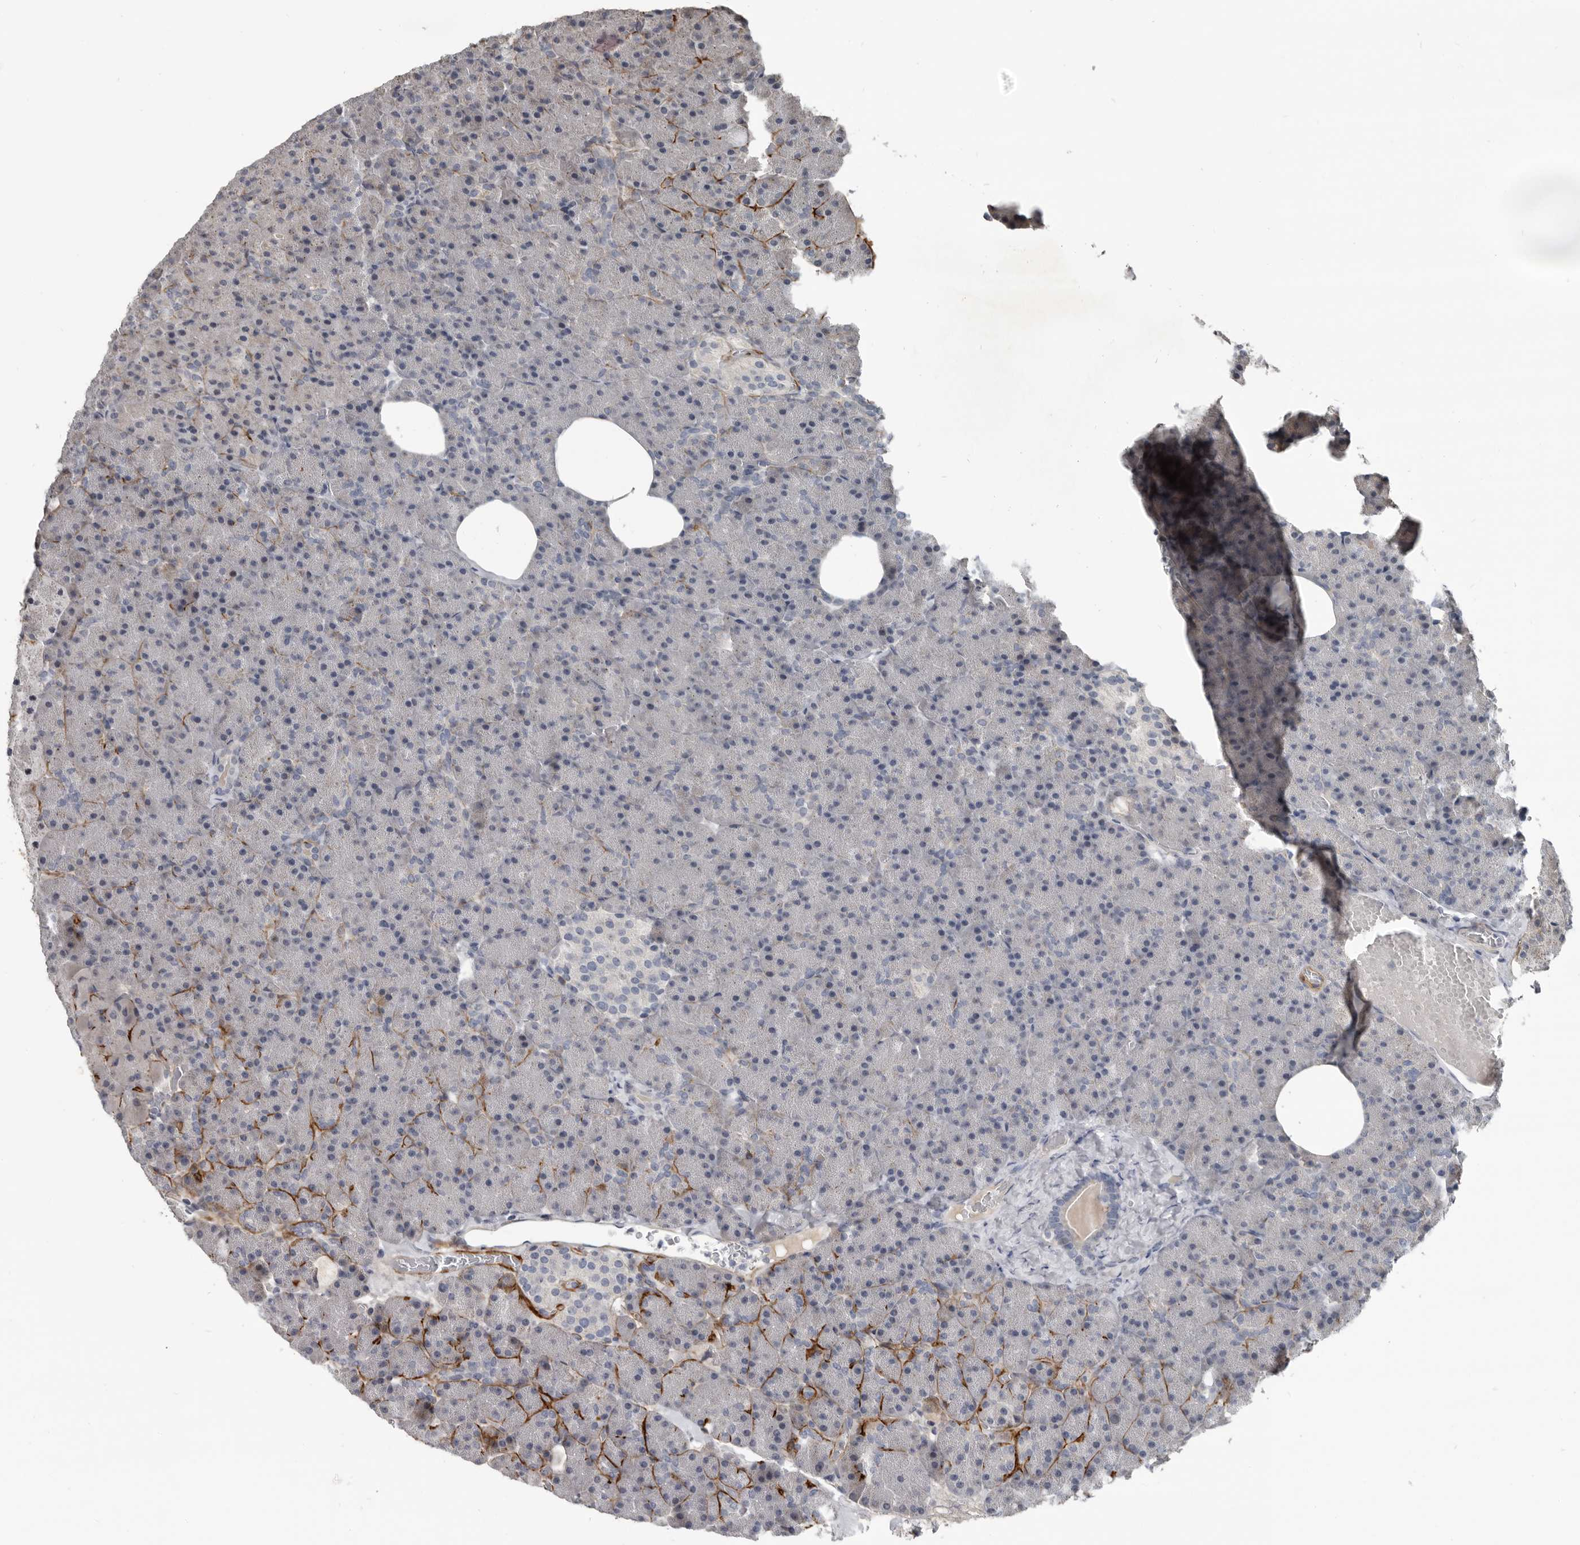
{"staining": {"intensity": "negative", "quantity": "none", "location": "none"}, "tissue": "pancreas", "cell_type": "Exocrine glandular cells", "image_type": "normal", "snomed": [{"axis": "morphology", "description": "Normal tissue, NOS"}, {"axis": "morphology", "description": "Carcinoid, malignant, NOS"}, {"axis": "topography", "description": "Pancreas"}], "caption": "This is a image of IHC staining of benign pancreas, which shows no positivity in exocrine glandular cells.", "gene": "C1orf216", "patient": {"sex": "female", "age": 35}}